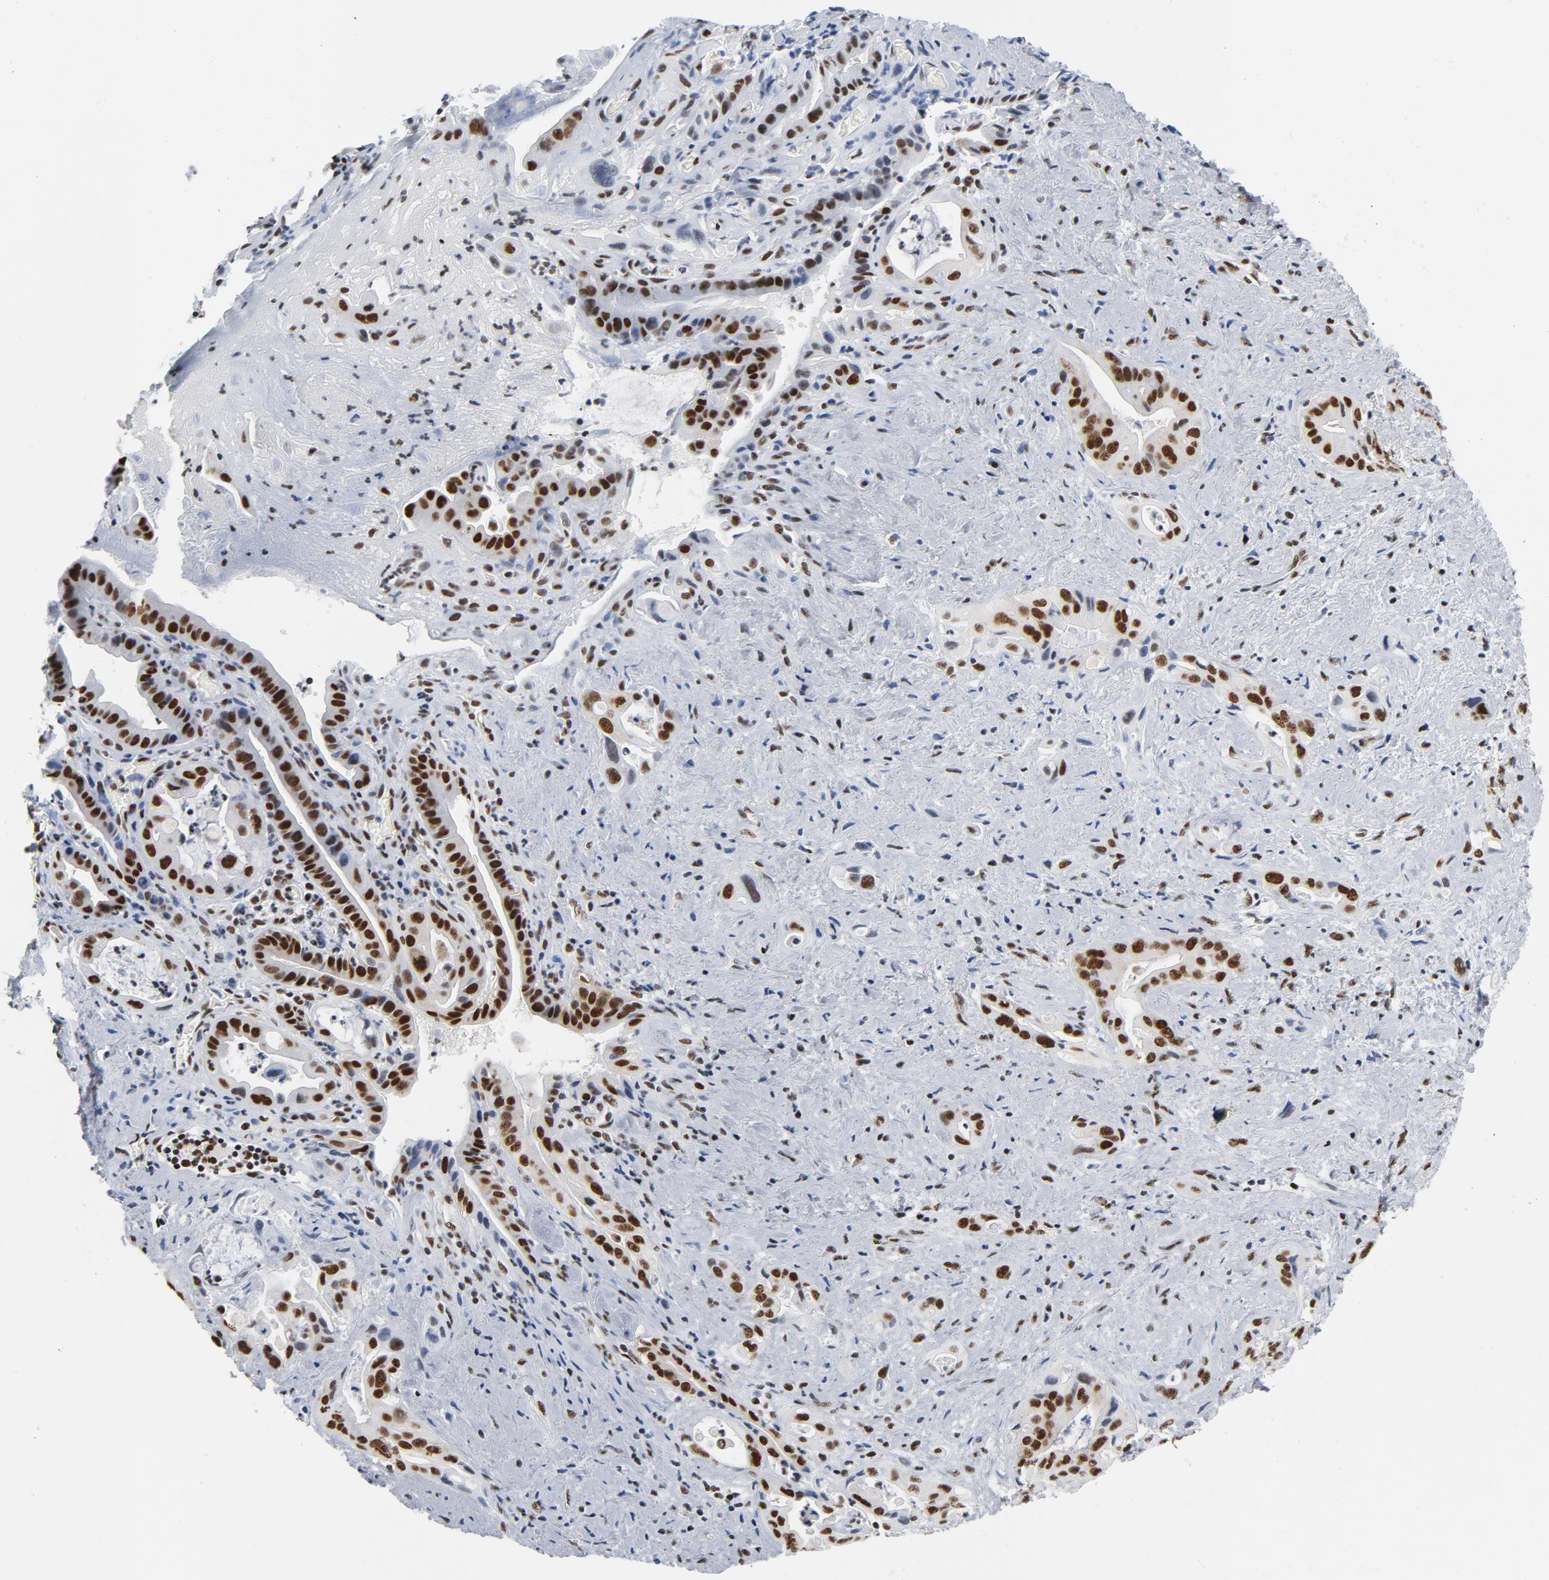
{"staining": {"intensity": "strong", "quantity": ">75%", "location": "nuclear"}, "tissue": "pancreatic cancer", "cell_type": "Tumor cells", "image_type": "cancer", "snomed": [{"axis": "morphology", "description": "Adenocarcinoma, NOS"}, {"axis": "topography", "description": "Pancreas"}], "caption": "There is high levels of strong nuclear positivity in tumor cells of pancreatic adenocarcinoma, as demonstrated by immunohistochemical staining (brown color).", "gene": "CSTF2", "patient": {"sex": "male", "age": 77}}